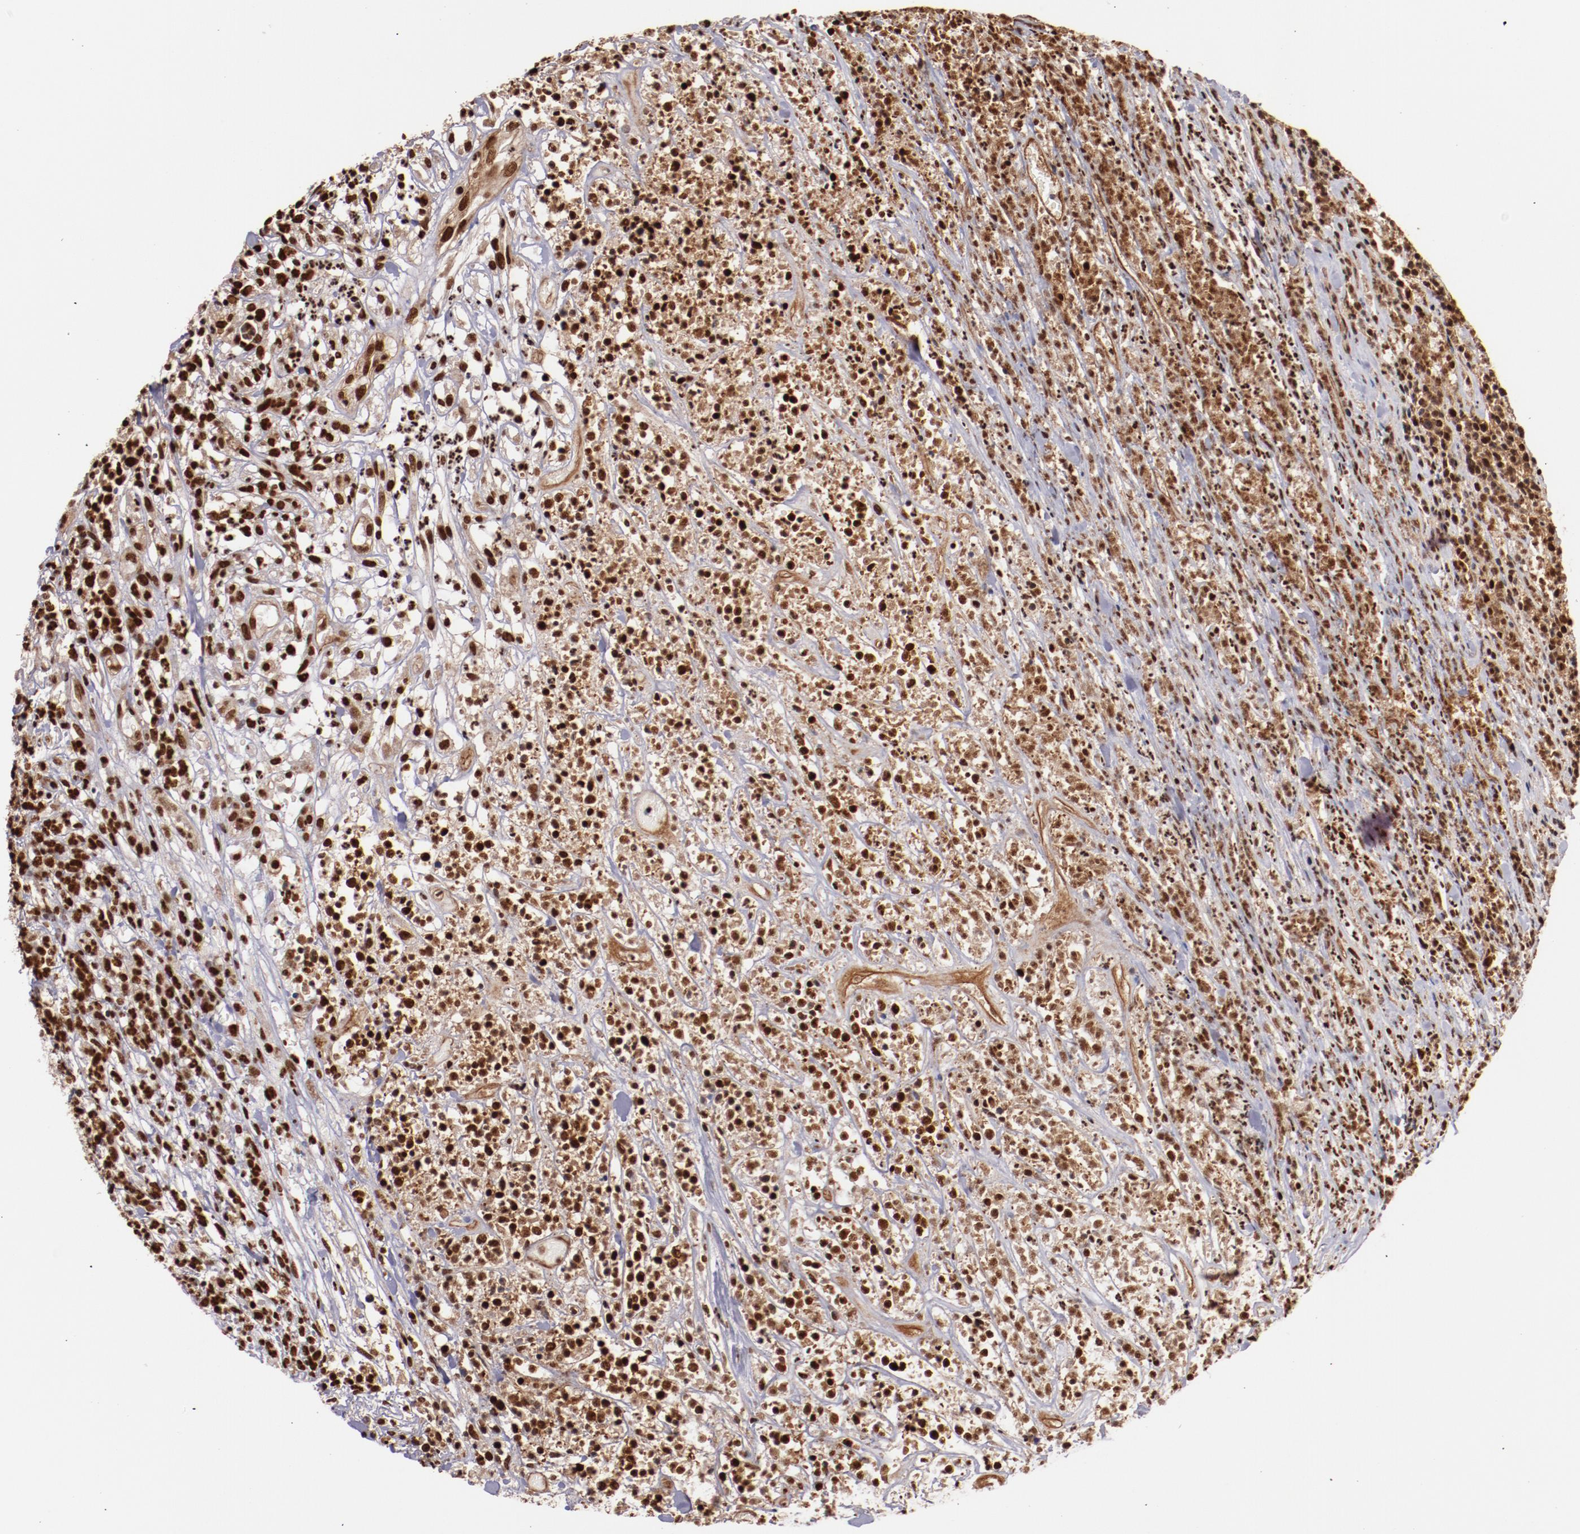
{"staining": {"intensity": "strong", "quantity": ">75%", "location": "nuclear"}, "tissue": "lymphoma", "cell_type": "Tumor cells", "image_type": "cancer", "snomed": [{"axis": "morphology", "description": "Malignant lymphoma, non-Hodgkin's type, High grade"}, {"axis": "topography", "description": "Lymph node"}], "caption": "Human high-grade malignant lymphoma, non-Hodgkin's type stained with a protein marker demonstrates strong staining in tumor cells.", "gene": "STAG2", "patient": {"sex": "female", "age": 73}}